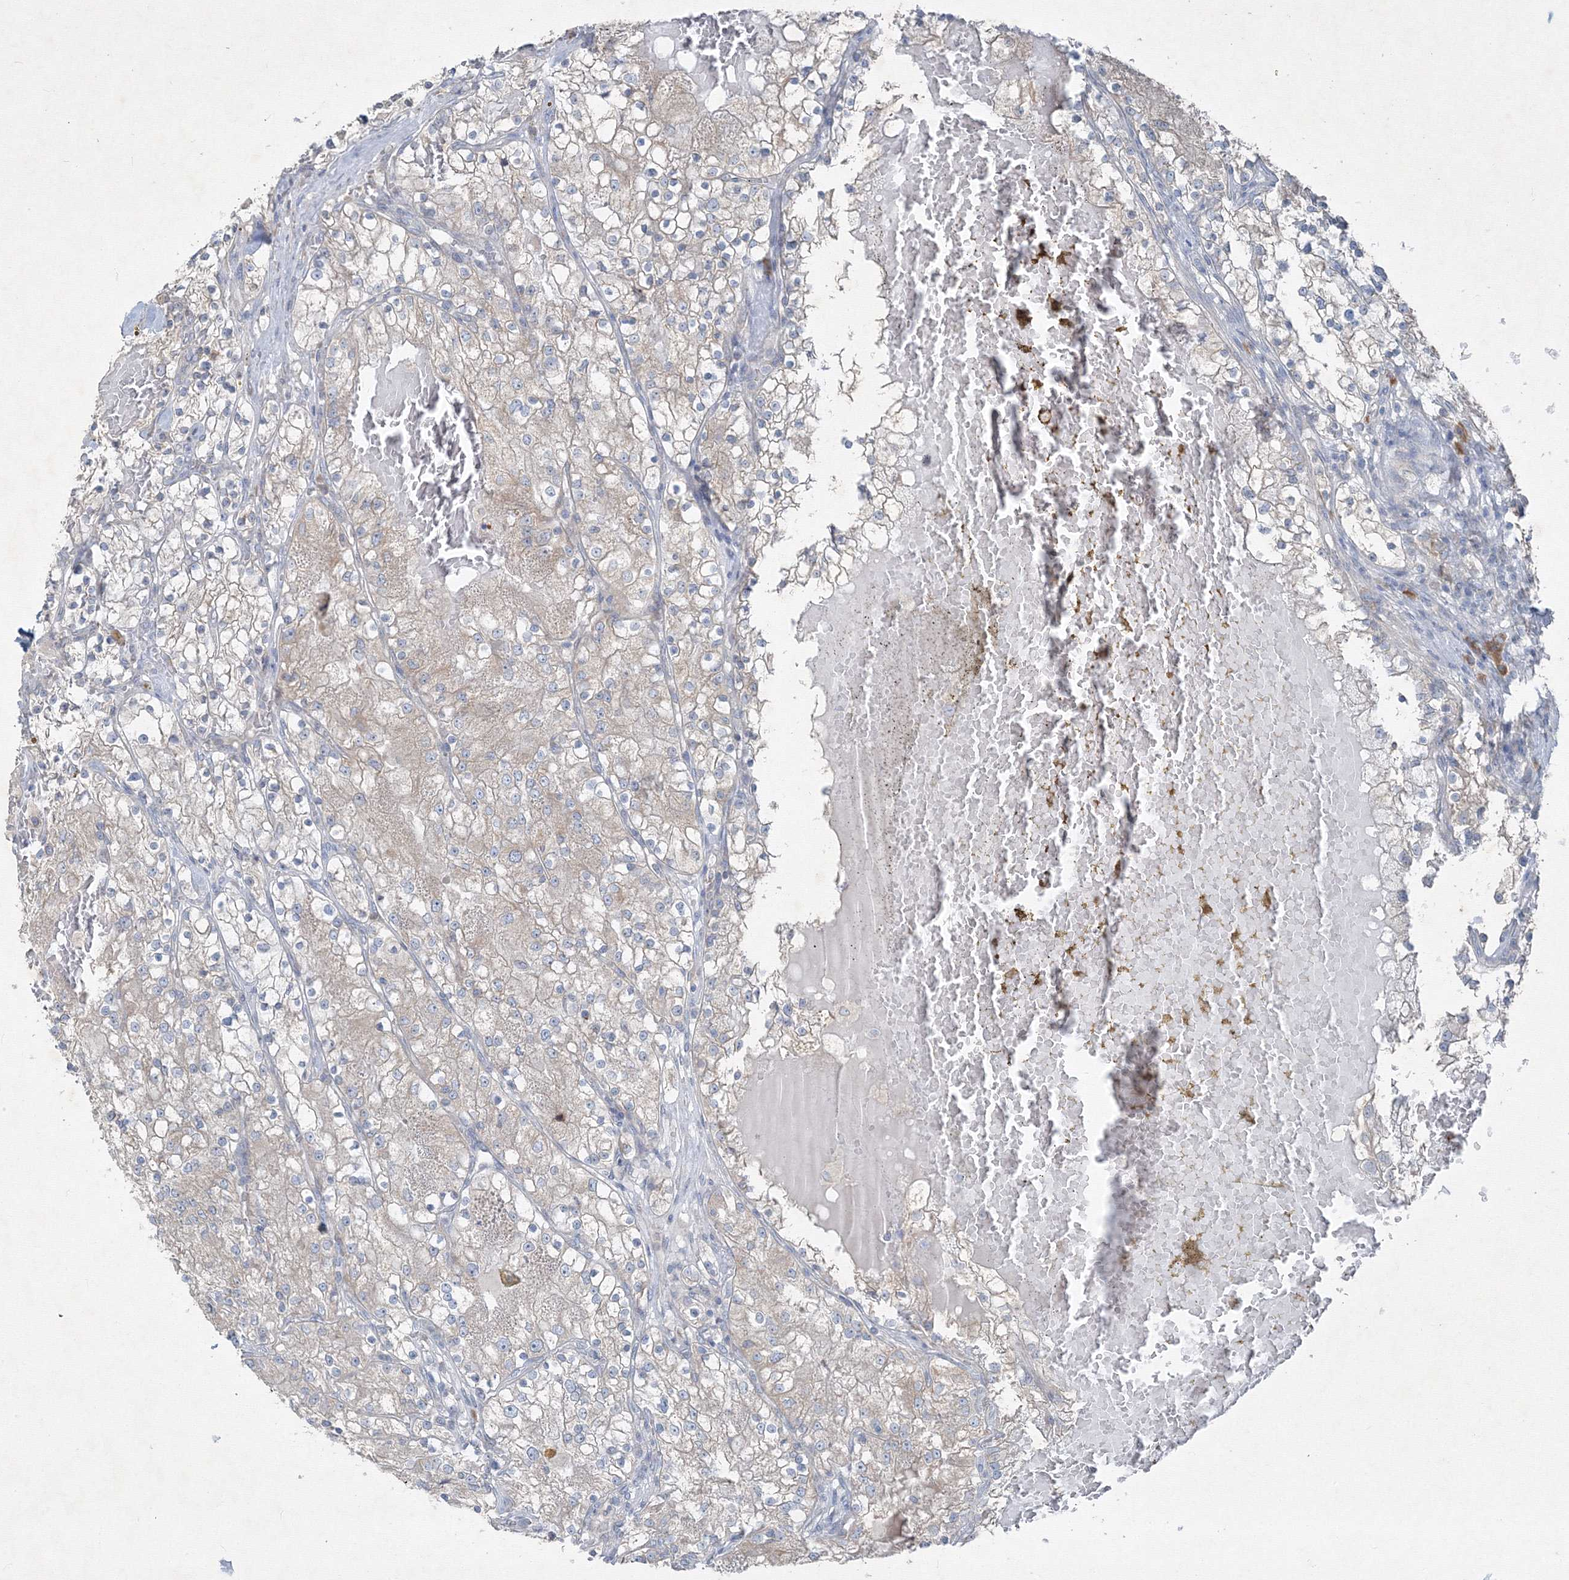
{"staining": {"intensity": "weak", "quantity": "<25%", "location": "cytoplasmic/membranous"}, "tissue": "renal cancer", "cell_type": "Tumor cells", "image_type": "cancer", "snomed": [{"axis": "morphology", "description": "Normal tissue, NOS"}, {"axis": "morphology", "description": "Adenocarcinoma, NOS"}, {"axis": "topography", "description": "Kidney"}], "caption": "Tumor cells show no significant staining in renal cancer (adenocarcinoma).", "gene": "IFNAR1", "patient": {"sex": "male", "age": 68}}